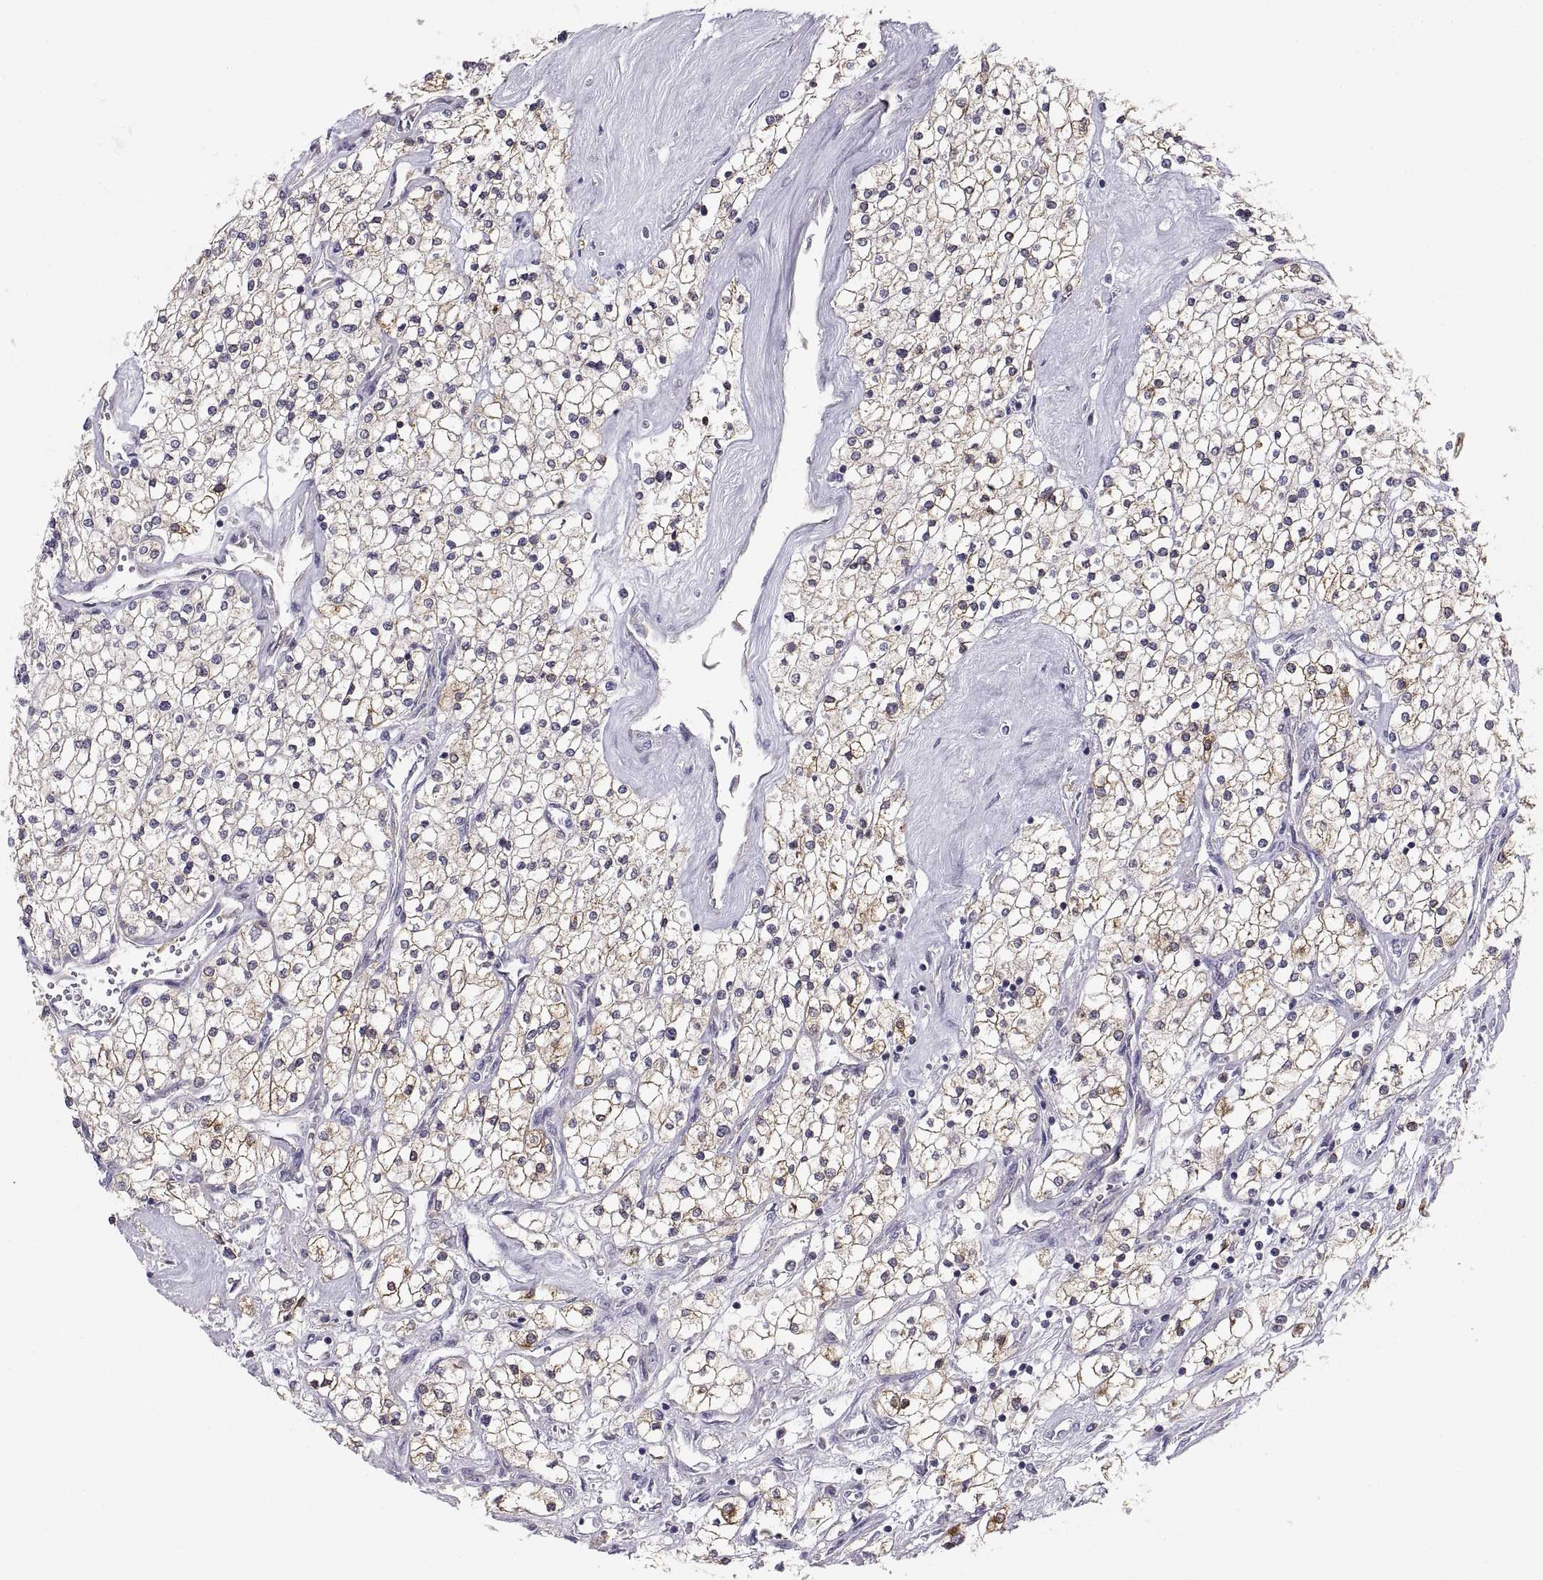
{"staining": {"intensity": "moderate", "quantity": "25%-75%", "location": "cytoplasmic/membranous"}, "tissue": "renal cancer", "cell_type": "Tumor cells", "image_type": "cancer", "snomed": [{"axis": "morphology", "description": "Adenocarcinoma, NOS"}, {"axis": "topography", "description": "Kidney"}], "caption": "This photomicrograph exhibits immunohistochemistry staining of human adenocarcinoma (renal), with medium moderate cytoplasmic/membranous positivity in approximately 25%-75% of tumor cells.", "gene": "ERO1A", "patient": {"sex": "male", "age": 80}}